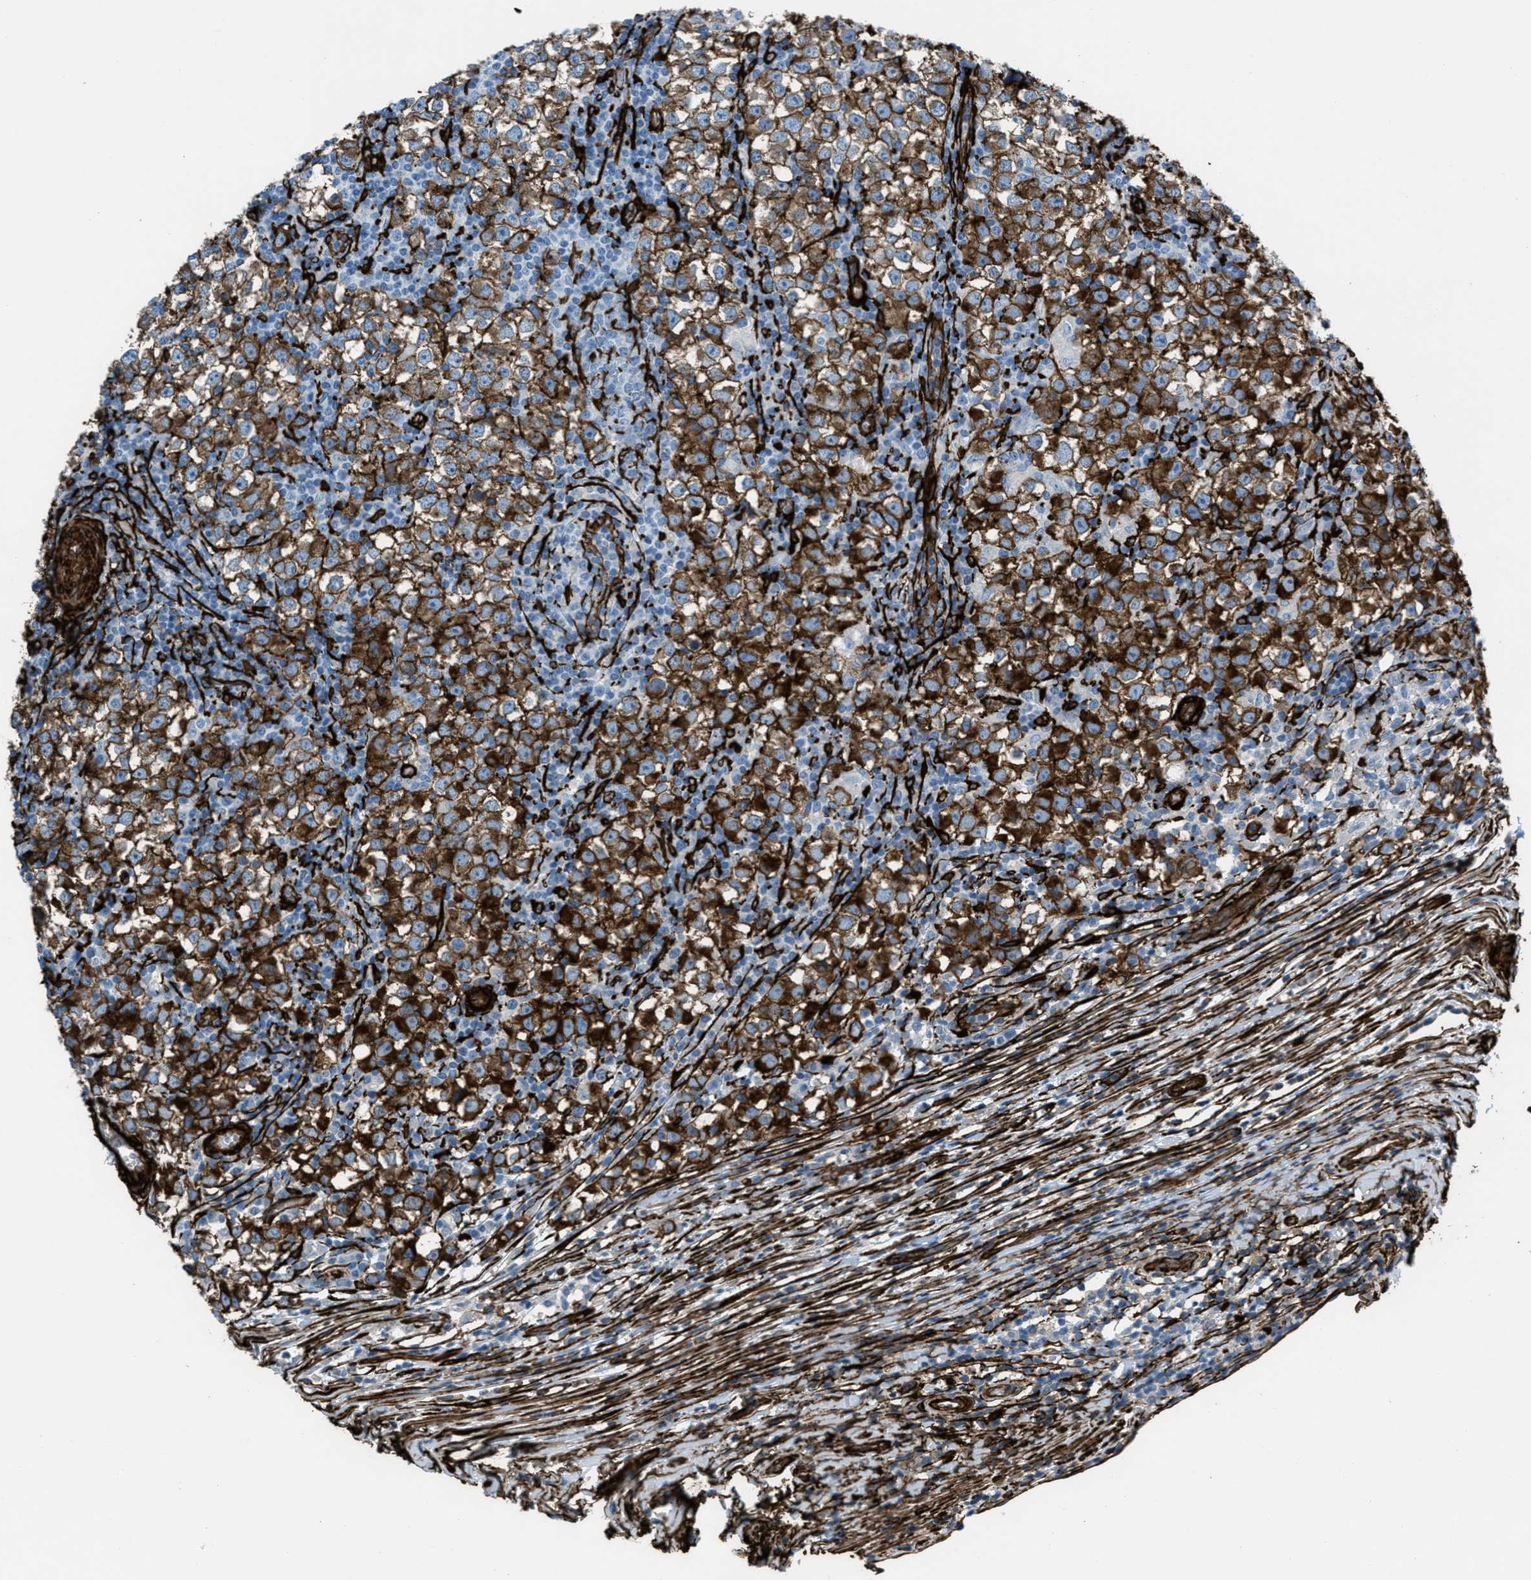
{"staining": {"intensity": "strong", "quantity": ">75%", "location": "cytoplasmic/membranous"}, "tissue": "testis cancer", "cell_type": "Tumor cells", "image_type": "cancer", "snomed": [{"axis": "morphology", "description": "Seminoma, NOS"}, {"axis": "topography", "description": "Testis"}], "caption": "Testis cancer stained with immunohistochemistry reveals strong cytoplasmic/membranous positivity in about >75% of tumor cells.", "gene": "CALD1", "patient": {"sex": "male", "age": 65}}